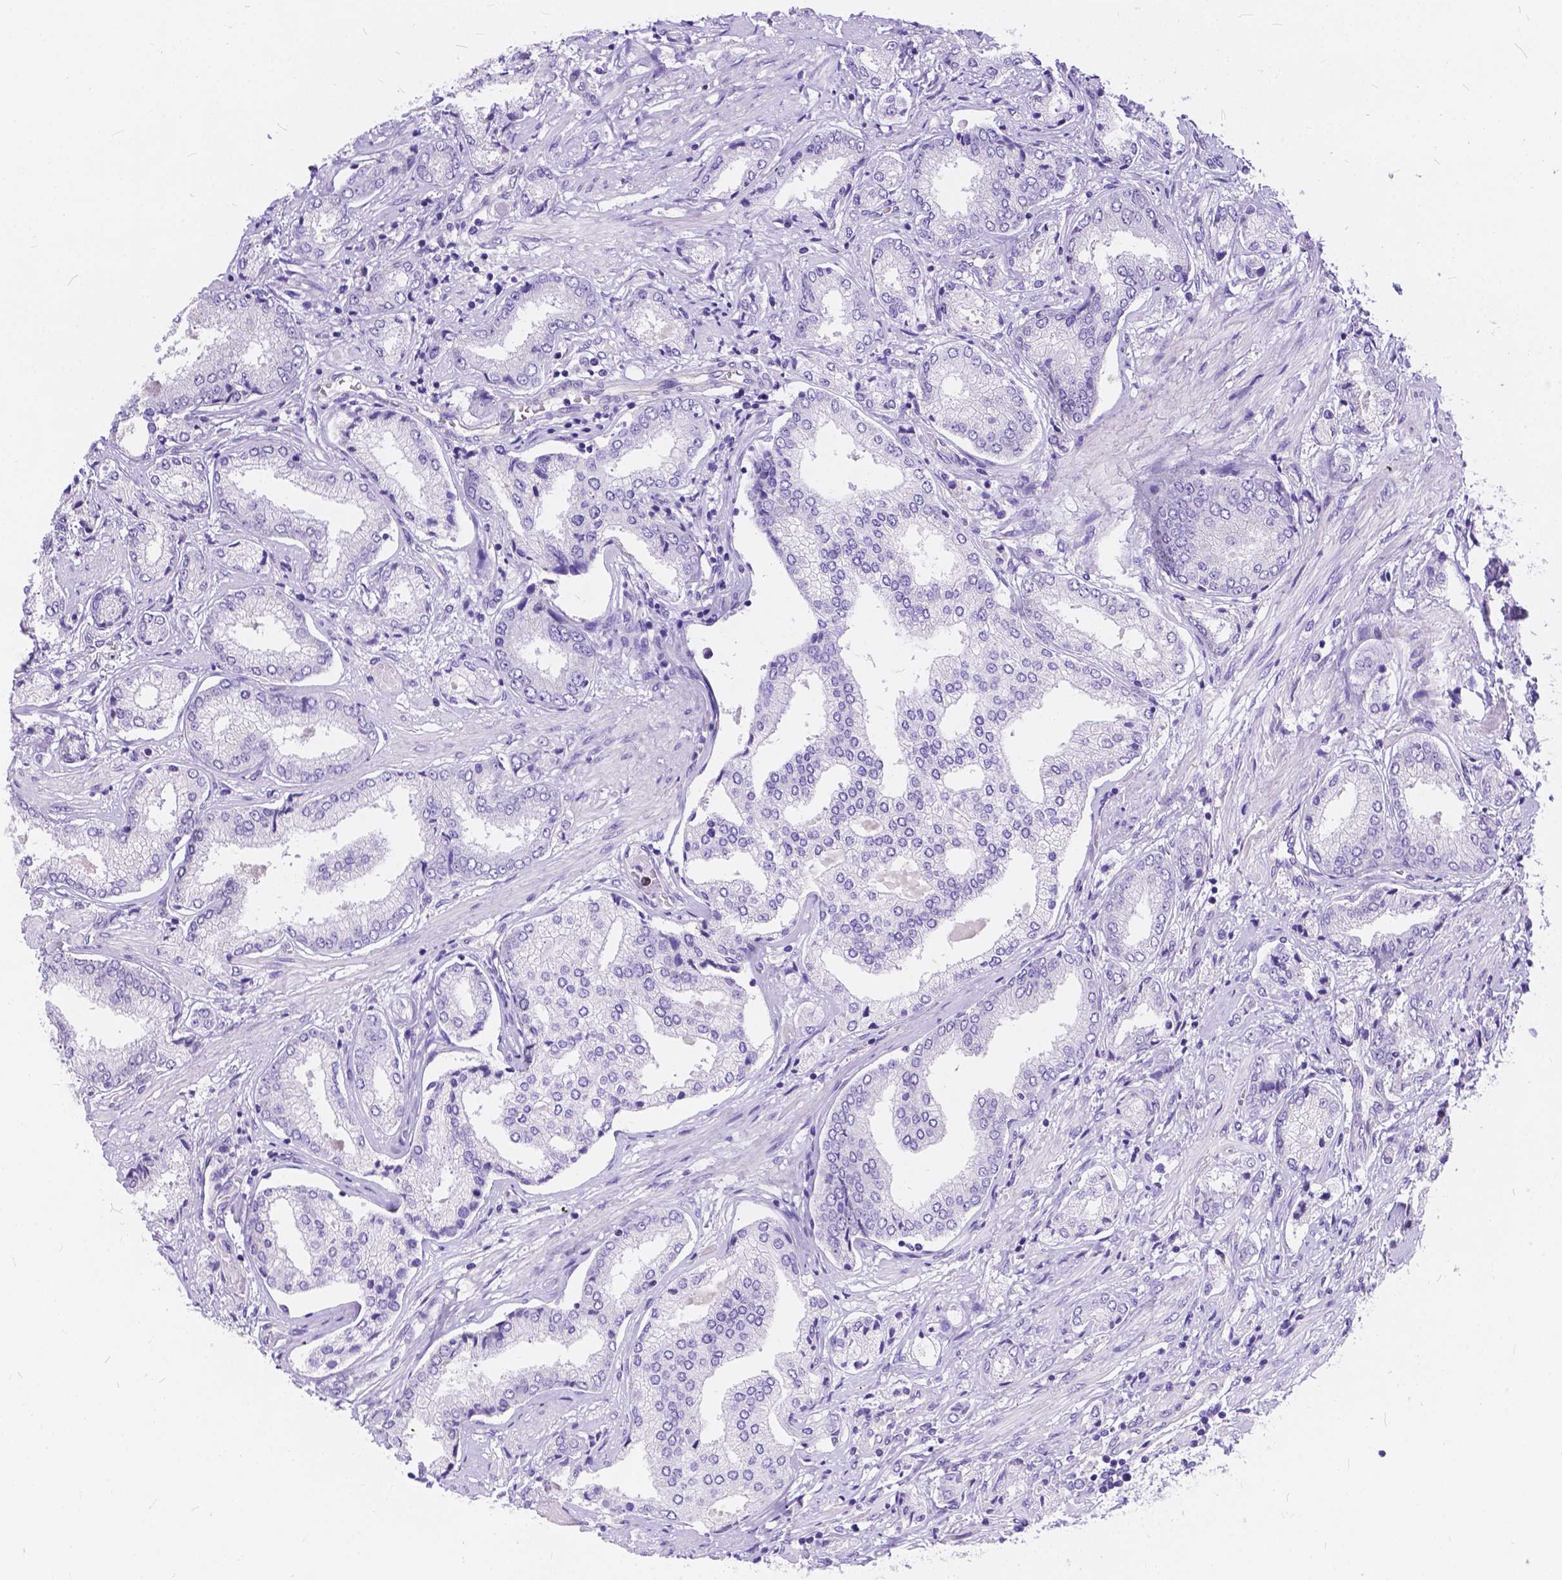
{"staining": {"intensity": "negative", "quantity": "none", "location": "none"}, "tissue": "prostate cancer", "cell_type": "Tumor cells", "image_type": "cancer", "snomed": [{"axis": "morphology", "description": "Adenocarcinoma, NOS"}, {"axis": "topography", "description": "Prostate"}], "caption": "IHC image of human adenocarcinoma (prostate) stained for a protein (brown), which reveals no positivity in tumor cells.", "gene": "DLEC1", "patient": {"sex": "male", "age": 63}}